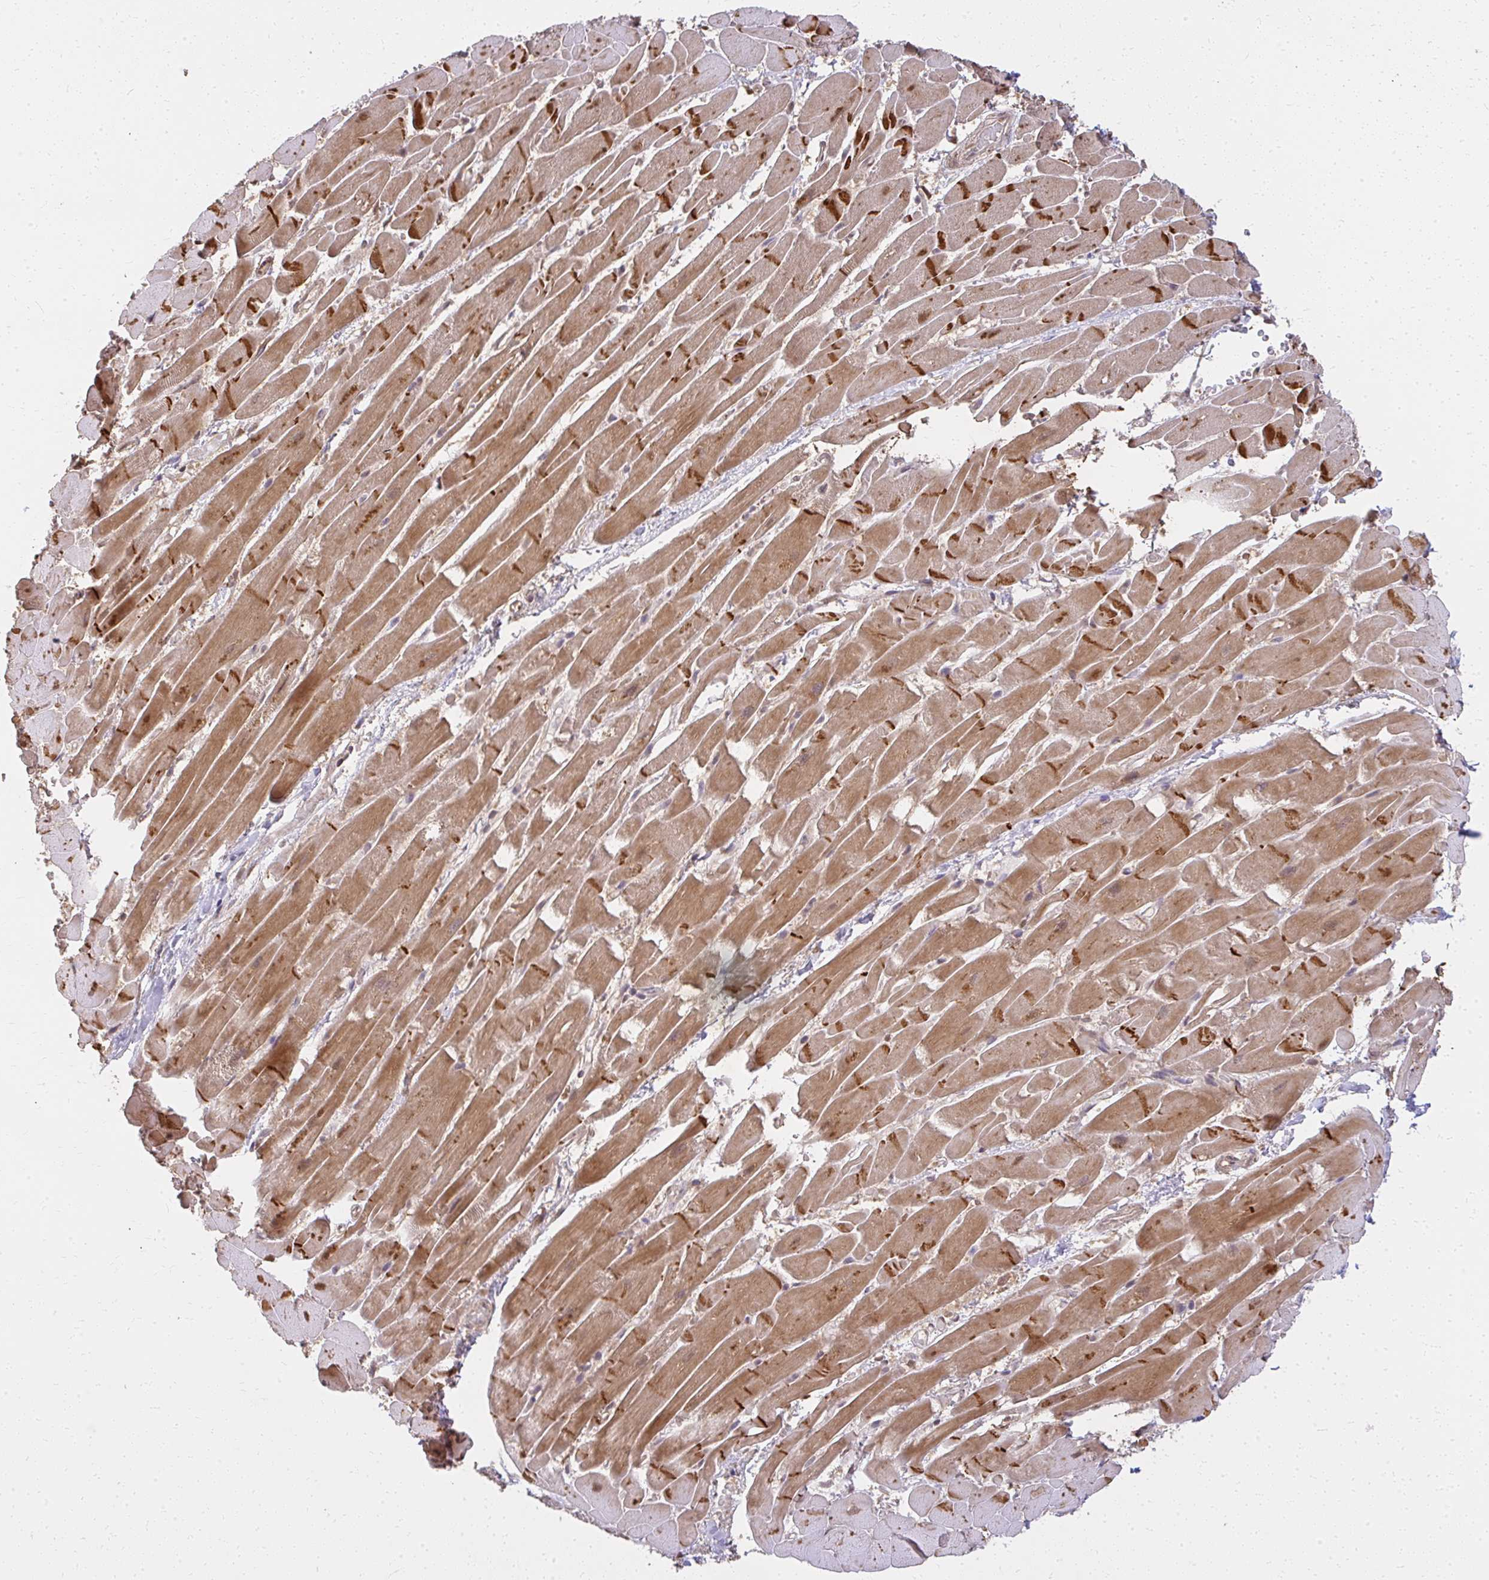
{"staining": {"intensity": "strong", "quantity": ">75%", "location": "cytoplasmic/membranous"}, "tissue": "heart muscle", "cell_type": "Cardiomyocytes", "image_type": "normal", "snomed": [{"axis": "morphology", "description": "Normal tissue, NOS"}, {"axis": "topography", "description": "Heart"}], "caption": "Immunohistochemistry (IHC) (DAB (3,3'-diaminobenzidine)) staining of unremarkable human heart muscle exhibits strong cytoplasmic/membranous protein positivity in approximately >75% of cardiomyocytes.", "gene": "LARS2", "patient": {"sex": "male", "age": 37}}